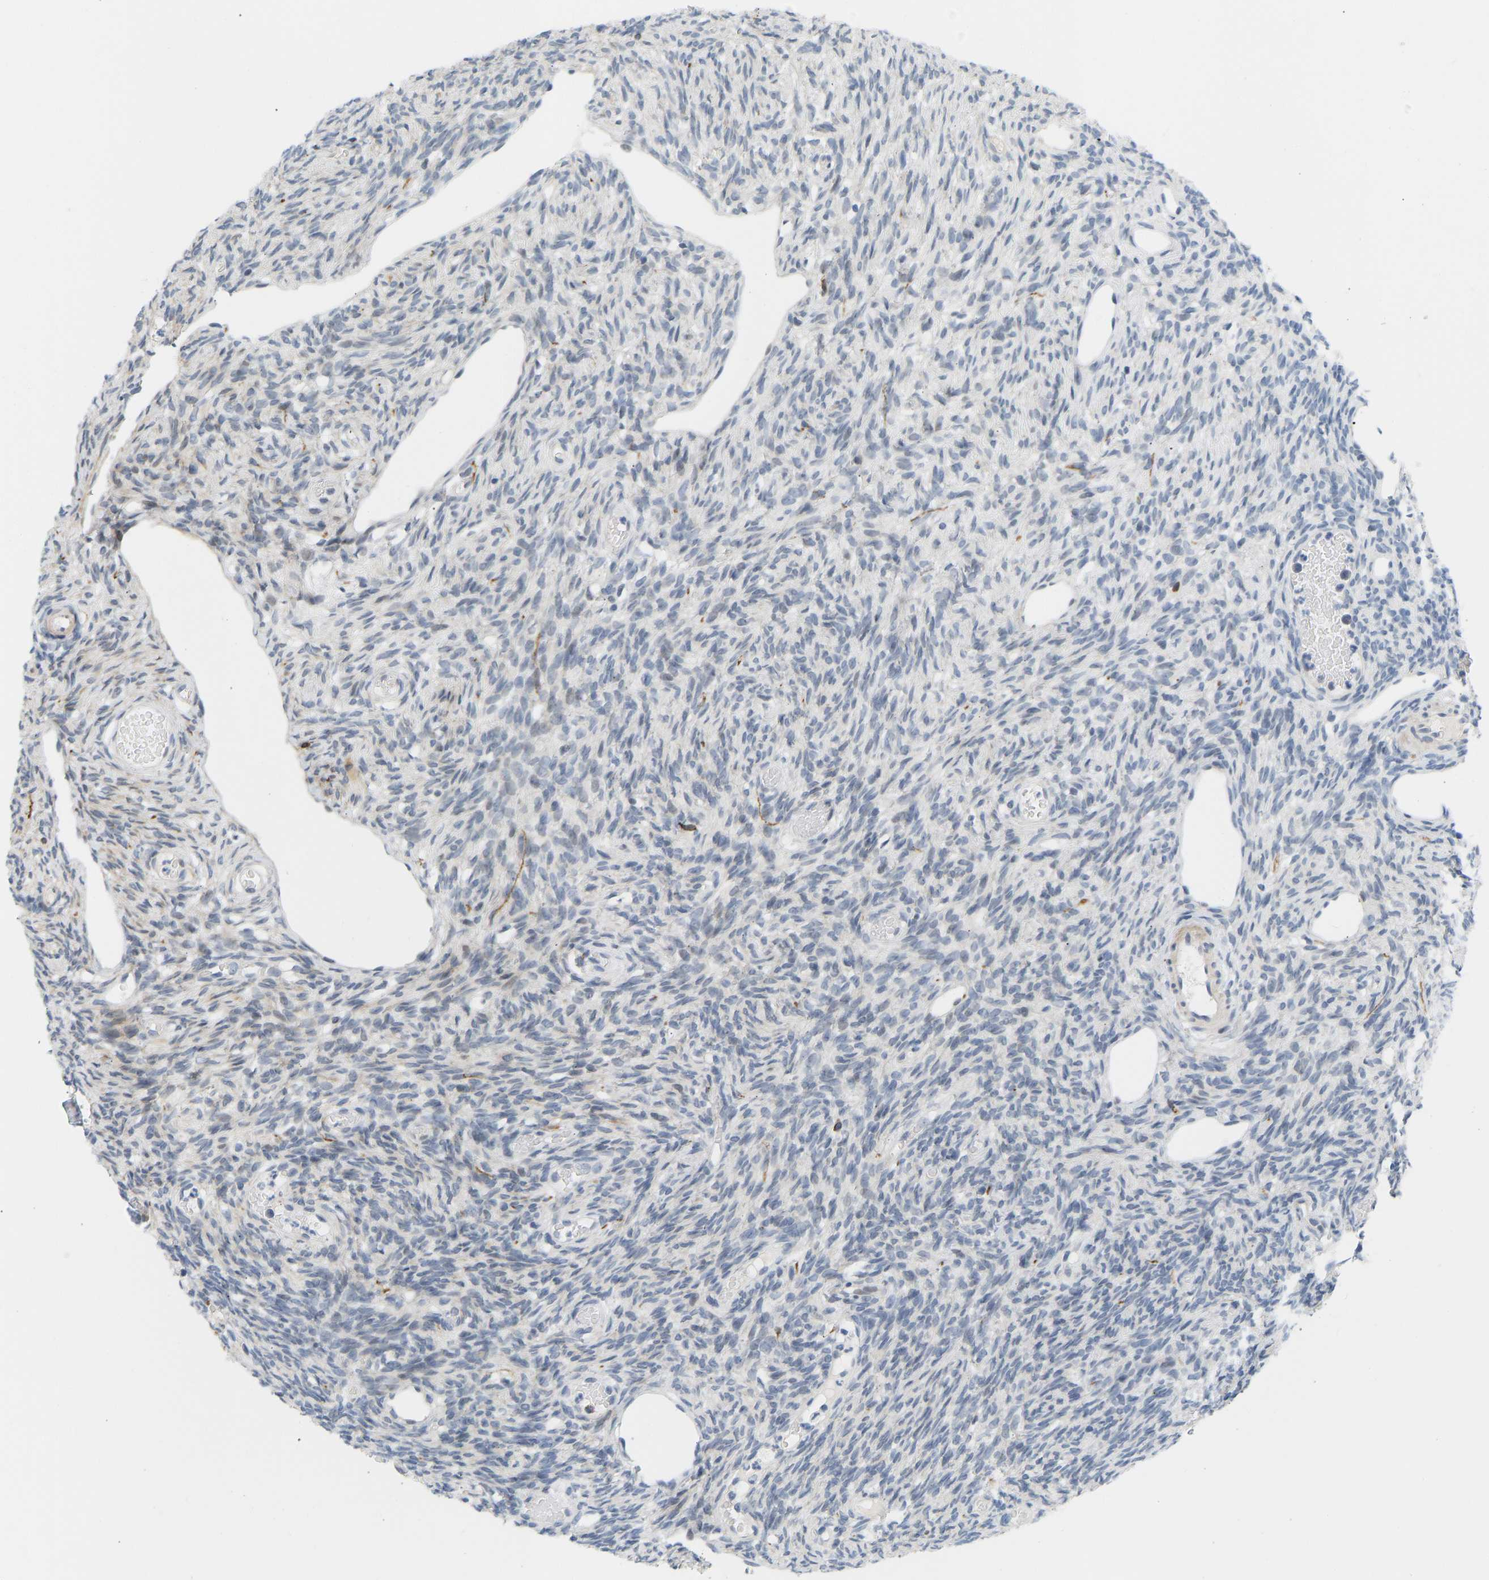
{"staining": {"intensity": "weak", "quantity": ">75%", "location": "cytoplasmic/membranous"}, "tissue": "ovary", "cell_type": "Follicle cells", "image_type": "normal", "snomed": [{"axis": "morphology", "description": "Normal tissue, NOS"}, {"axis": "topography", "description": "Ovary"}], "caption": "IHC image of benign ovary: ovary stained using IHC shows low levels of weak protein expression localized specifically in the cytoplasmic/membranous of follicle cells, appearing as a cytoplasmic/membranous brown color.", "gene": "BAG1", "patient": {"sex": "female", "age": 33}}